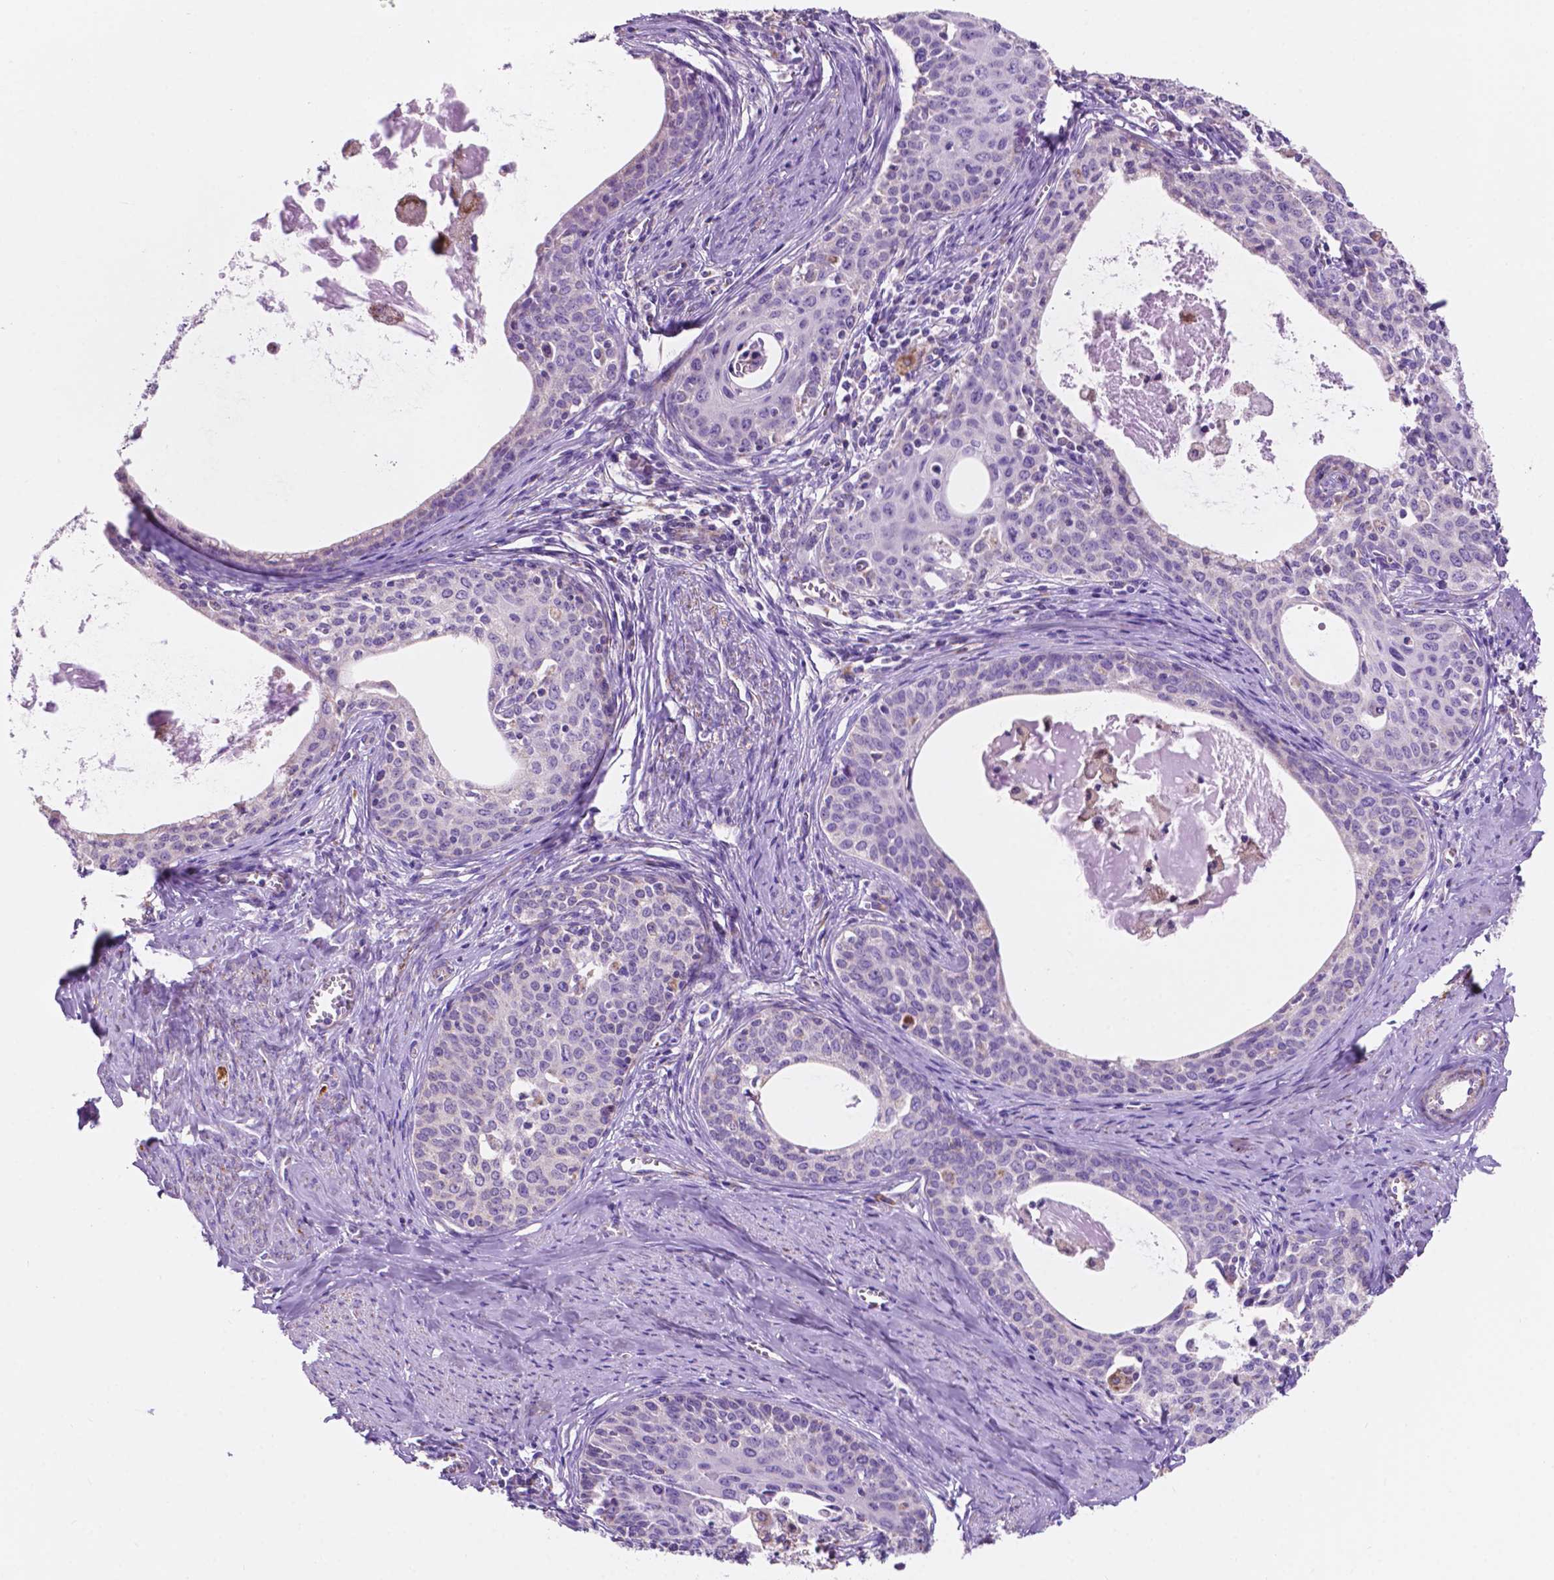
{"staining": {"intensity": "negative", "quantity": "none", "location": "none"}, "tissue": "cervical cancer", "cell_type": "Tumor cells", "image_type": "cancer", "snomed": [{"axis": "morphology", "description": "Squamous cell carcinoma, NOS"}, {"axis": "morphology", "description": "Adenocarcinoma, NOS"}, {"axis": "topography", "description": "Cervix"}], "caption": "Protein analysis of squamous cell carcinoma (cervical) shows no significant expression in tumor cells.", "gene": "TRPV5", "patient": {"sex": "female", "age": 52}}